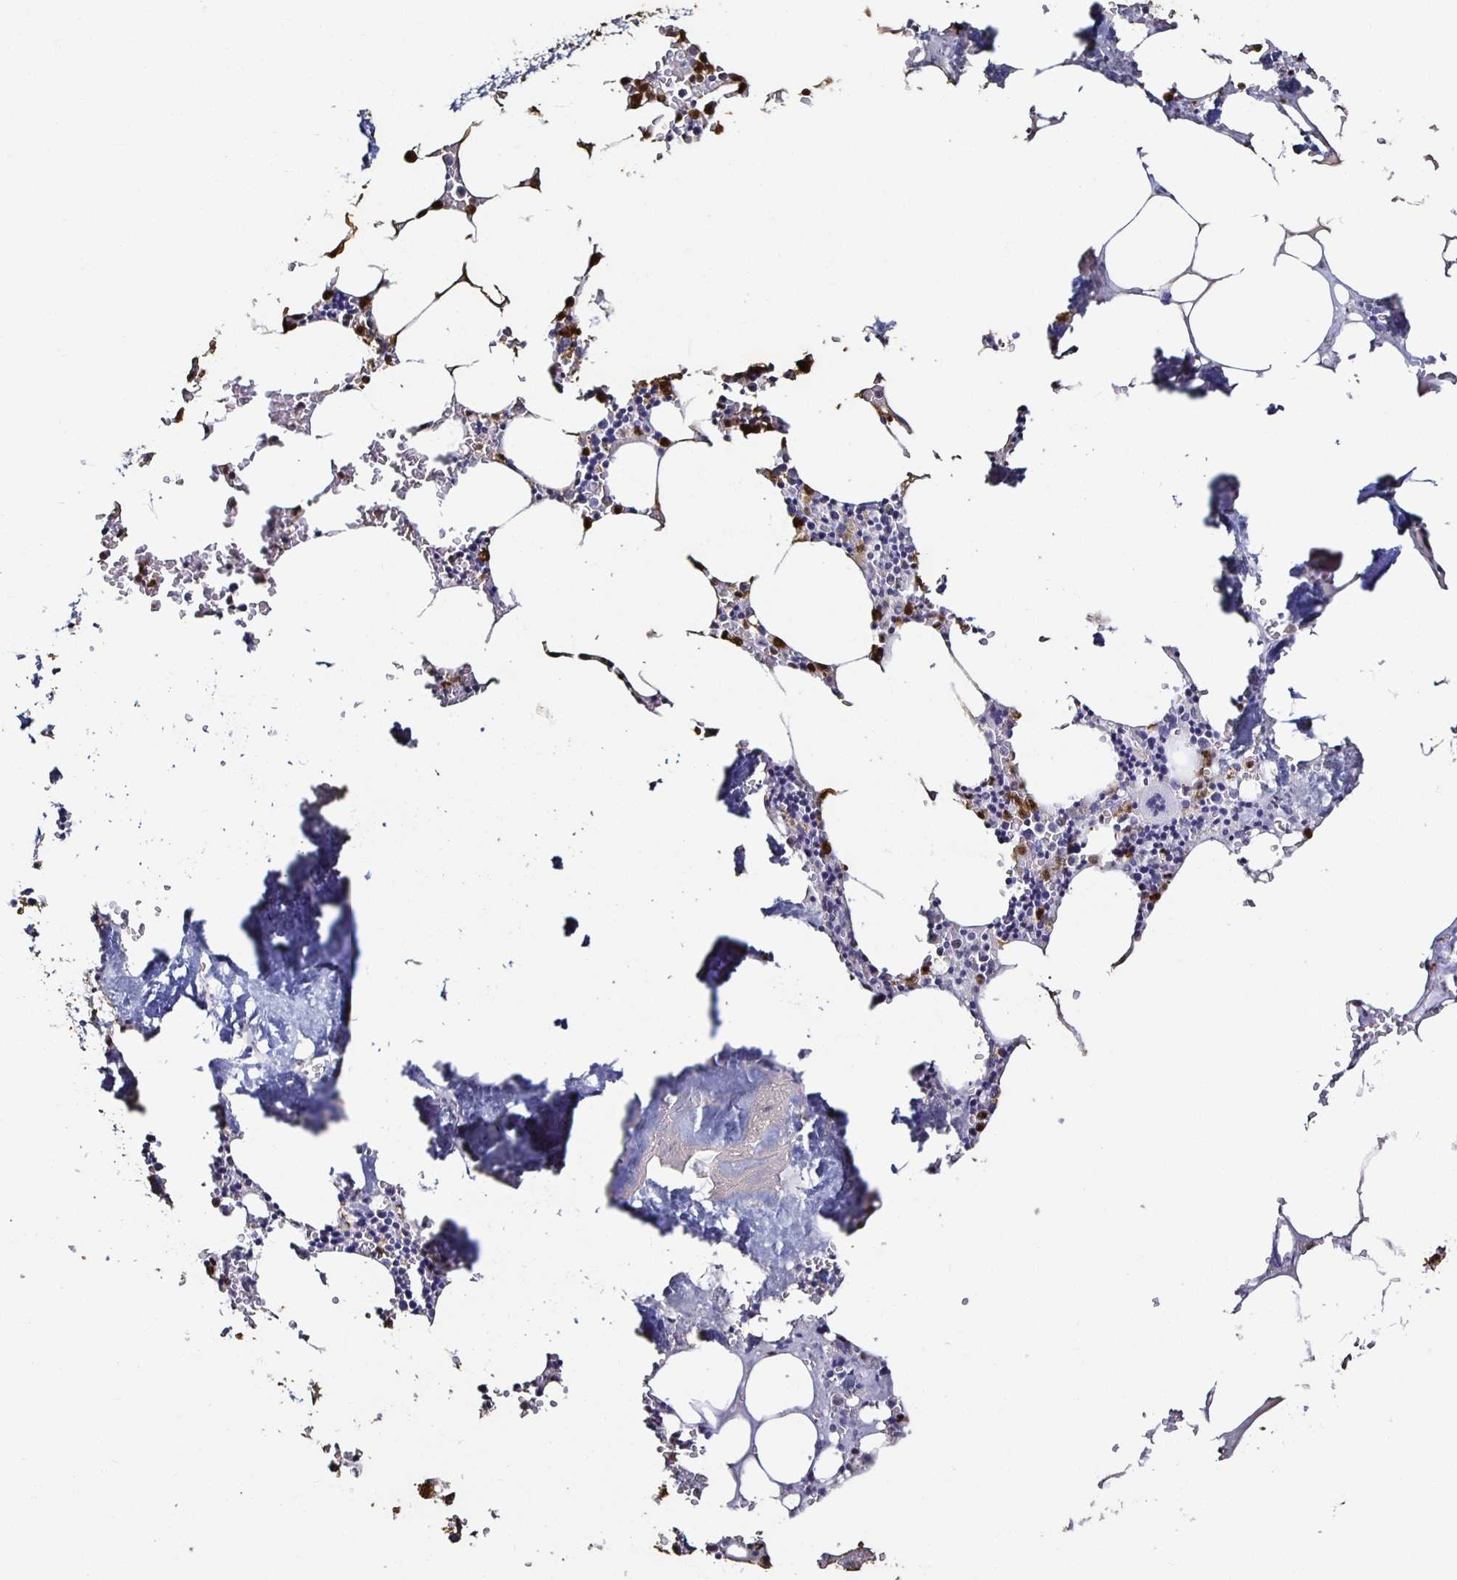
{"staining": {"intensity": "strong", "quantity": "25%-75%", "location": "cytoplasmic/membranous,nuclear"}, "tissue": "bone marrow", "cell_type": "Hematopoietic cells", "image_type": "normal", "snomed": [{"axis": "morphology", "description": "Normal tissue, NOS"}, {"axis": "topography", "description": "Bone marrow"}], "caption": "High-magnification brightfield microscopy of unremarkable bone marrow stained with DAB (3,3'-diaminobenzidine) (brown) and counterstained with hematoxylin (blue). hematopoietic cells exhibit strong cytoplasmic/membranous,nuclear staining is identified in approximately25%-75% of cells. Using DAB (brown) and hematoxylin (blue) stains, captured at high magnification using brightfield microscopy.", "gene": "TLR4", "patient": {"sex": "male", "age": 54}}